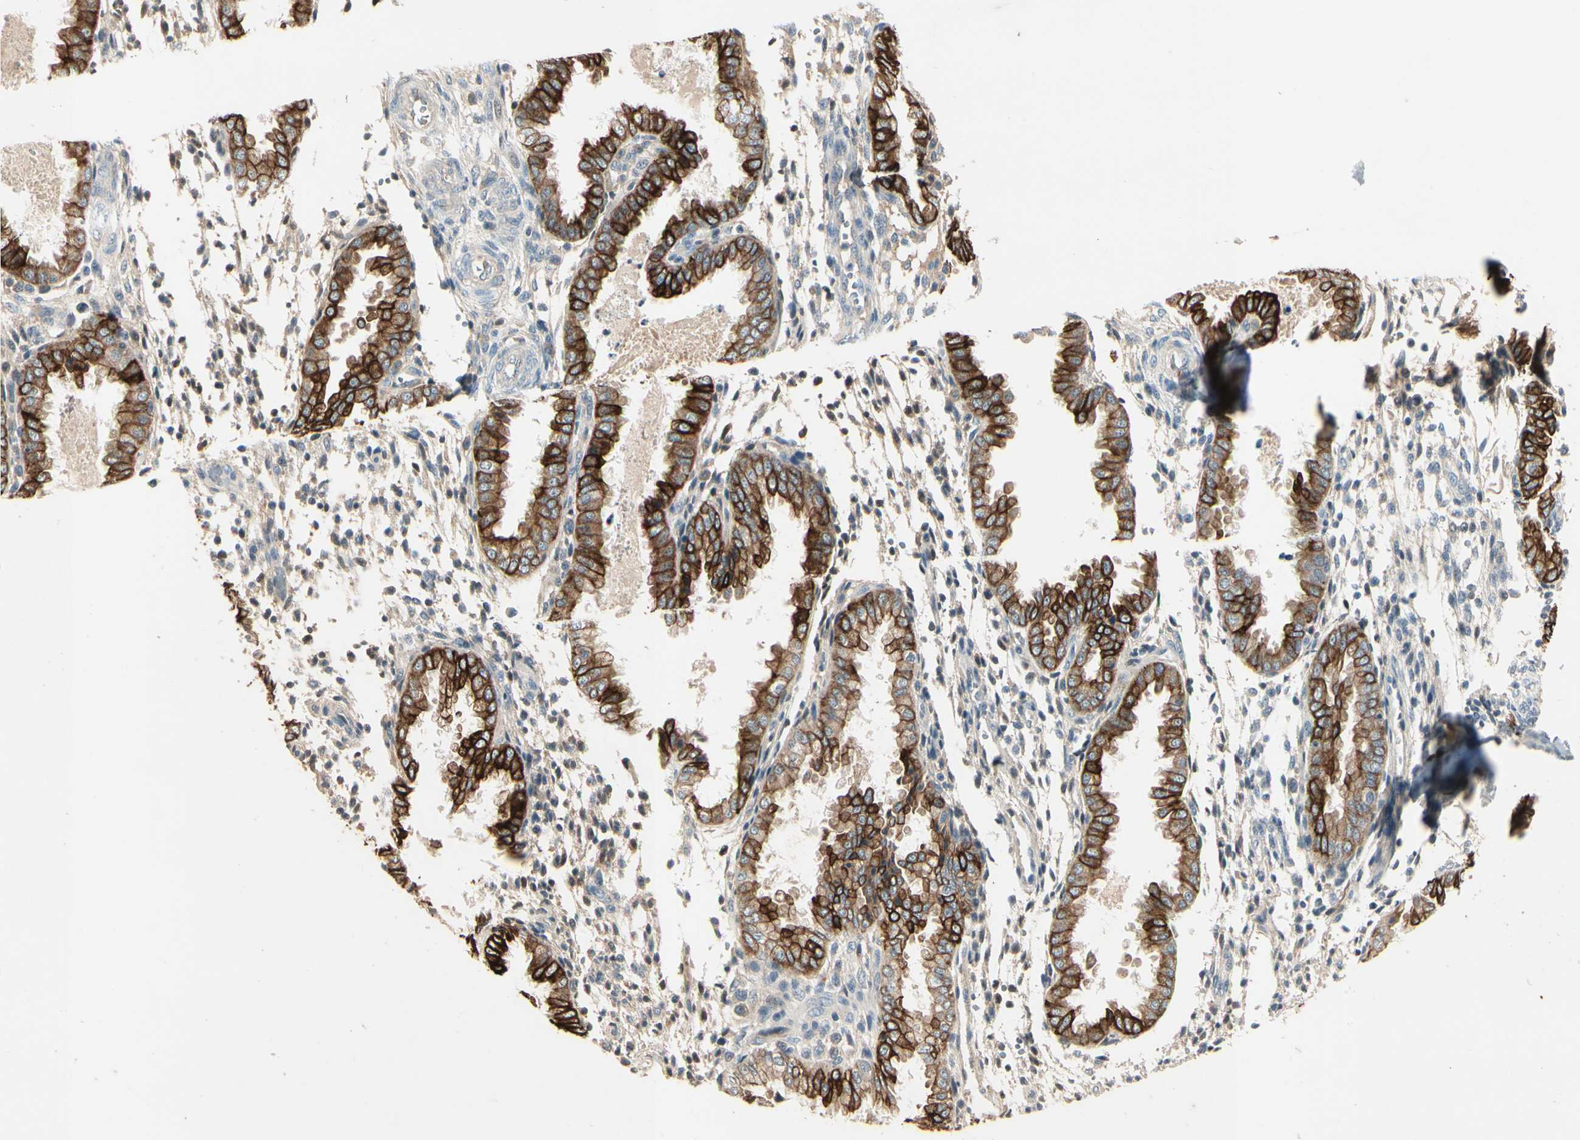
{"staining": {"intensity": "weak", "quantity": "<25%", "location": "cytoplasmic/membranous"}, "tissue": "endometrium", "cell_type": "Cells in endometrial stroma", "image_type": "normal", "snomed": [{"axis": "morphology", "description": "Normal tissue, NOS"}, {"axis": "topography", "description": "Endometrium"}], "caption": "Normal endometrium was stained to show a protein in brown. There is no significant expression in cells in endometrial stroma. (Stains: DAB (3,3'-diaminobenzidine) immunohistochemistry (IHC) with hematoxylin counter stain, Microscopy: brightfield microscopy at high magnification).", "gene": "SKIL", "patient": {"sex": "female", "age": 33}}